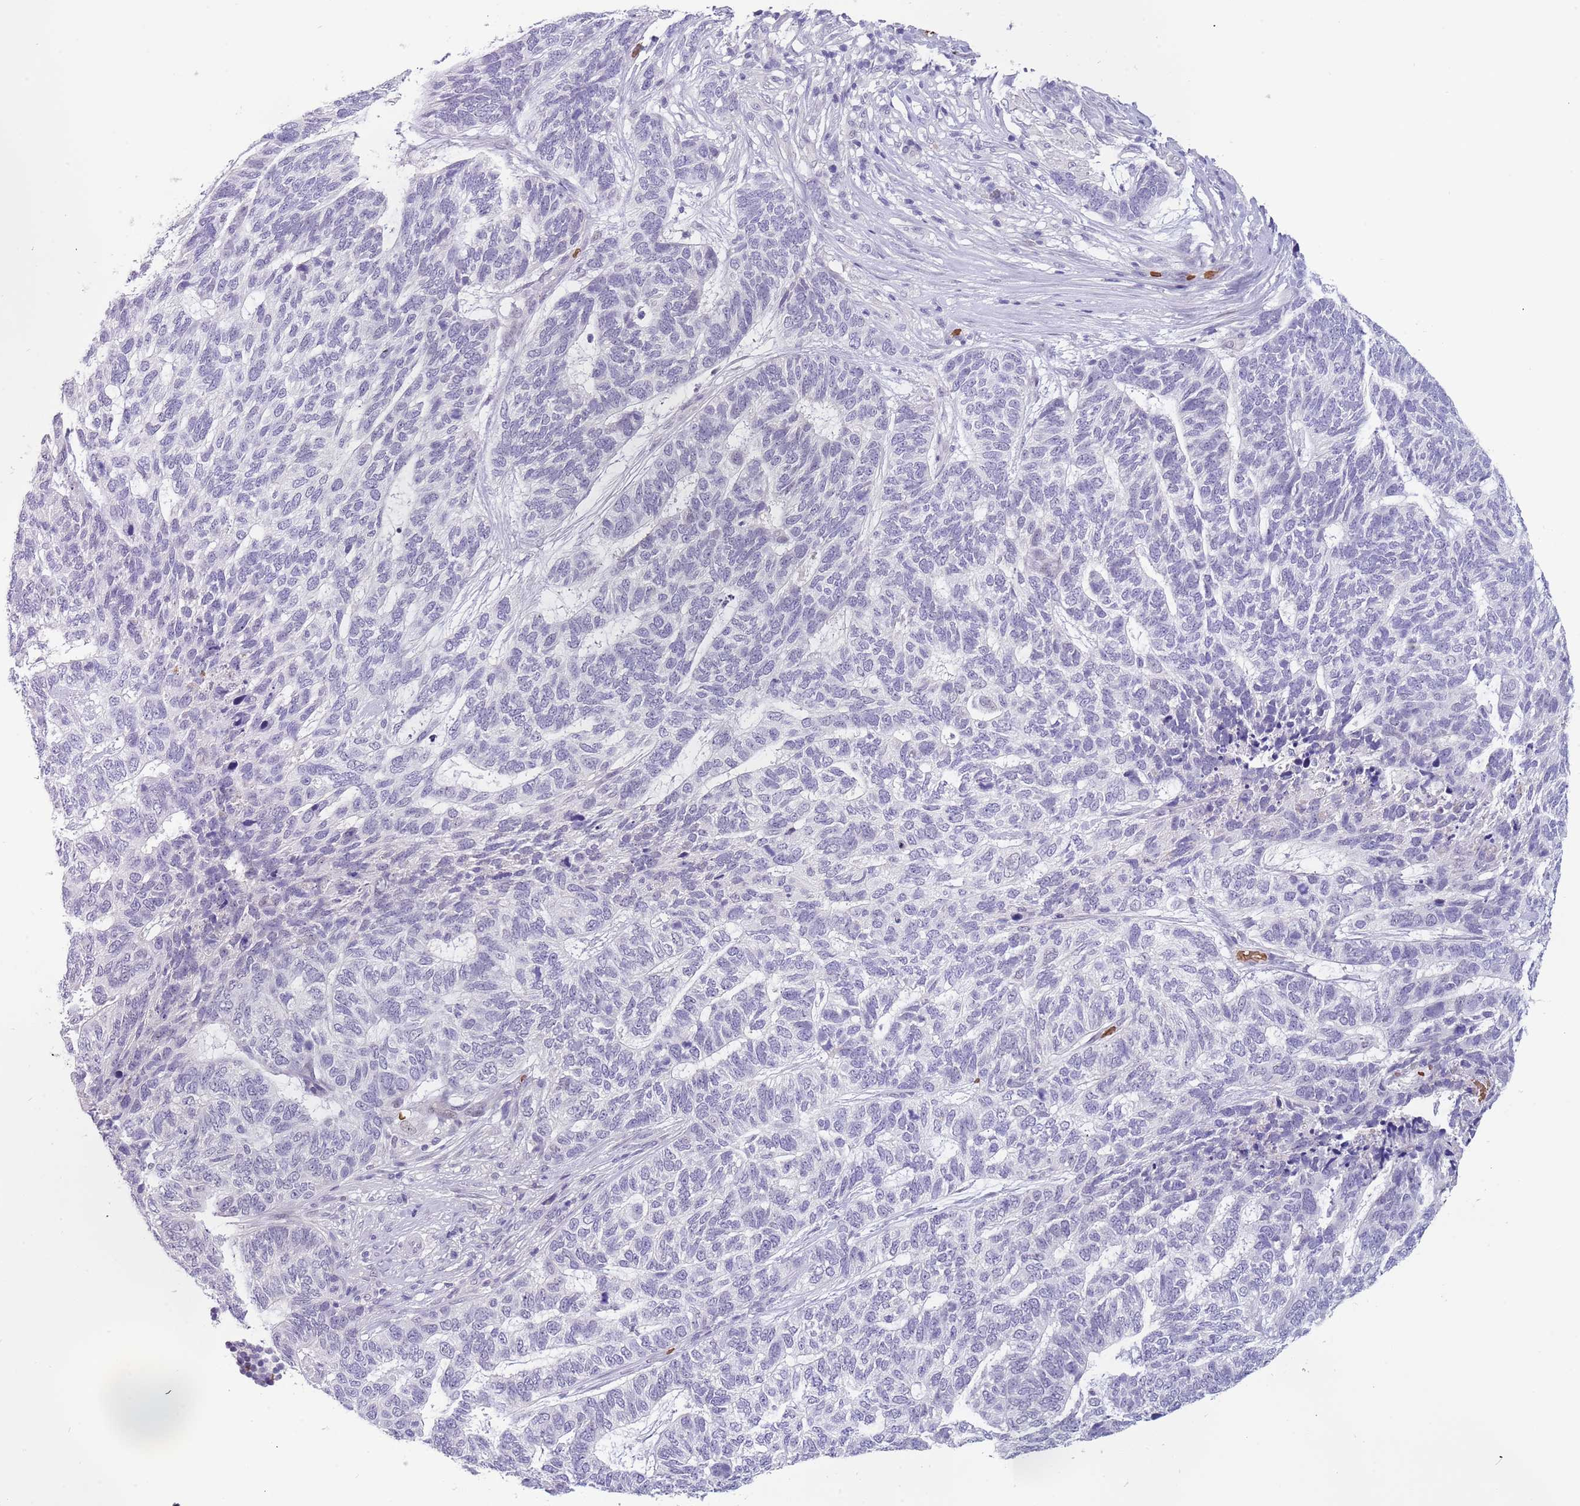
{"staining": {"intensity": "negative", "quantity": "none", "location": "none"}, "tissue": "skin cancer", "cell_type": "Tumor cells", "image_type": "cancer", "snomed": [{"axis": "morphology", "description": "Basal cell carcinoma"}, {"axis": "topography", "description": "Skin"}], "caption": "Skin cancer (basal cell carcinoma) stained for a protein using IHC demonstrates no positivity tumor cells.", "gene": "LYPD6B", "patient": {"sex": "female", "age": 65}}